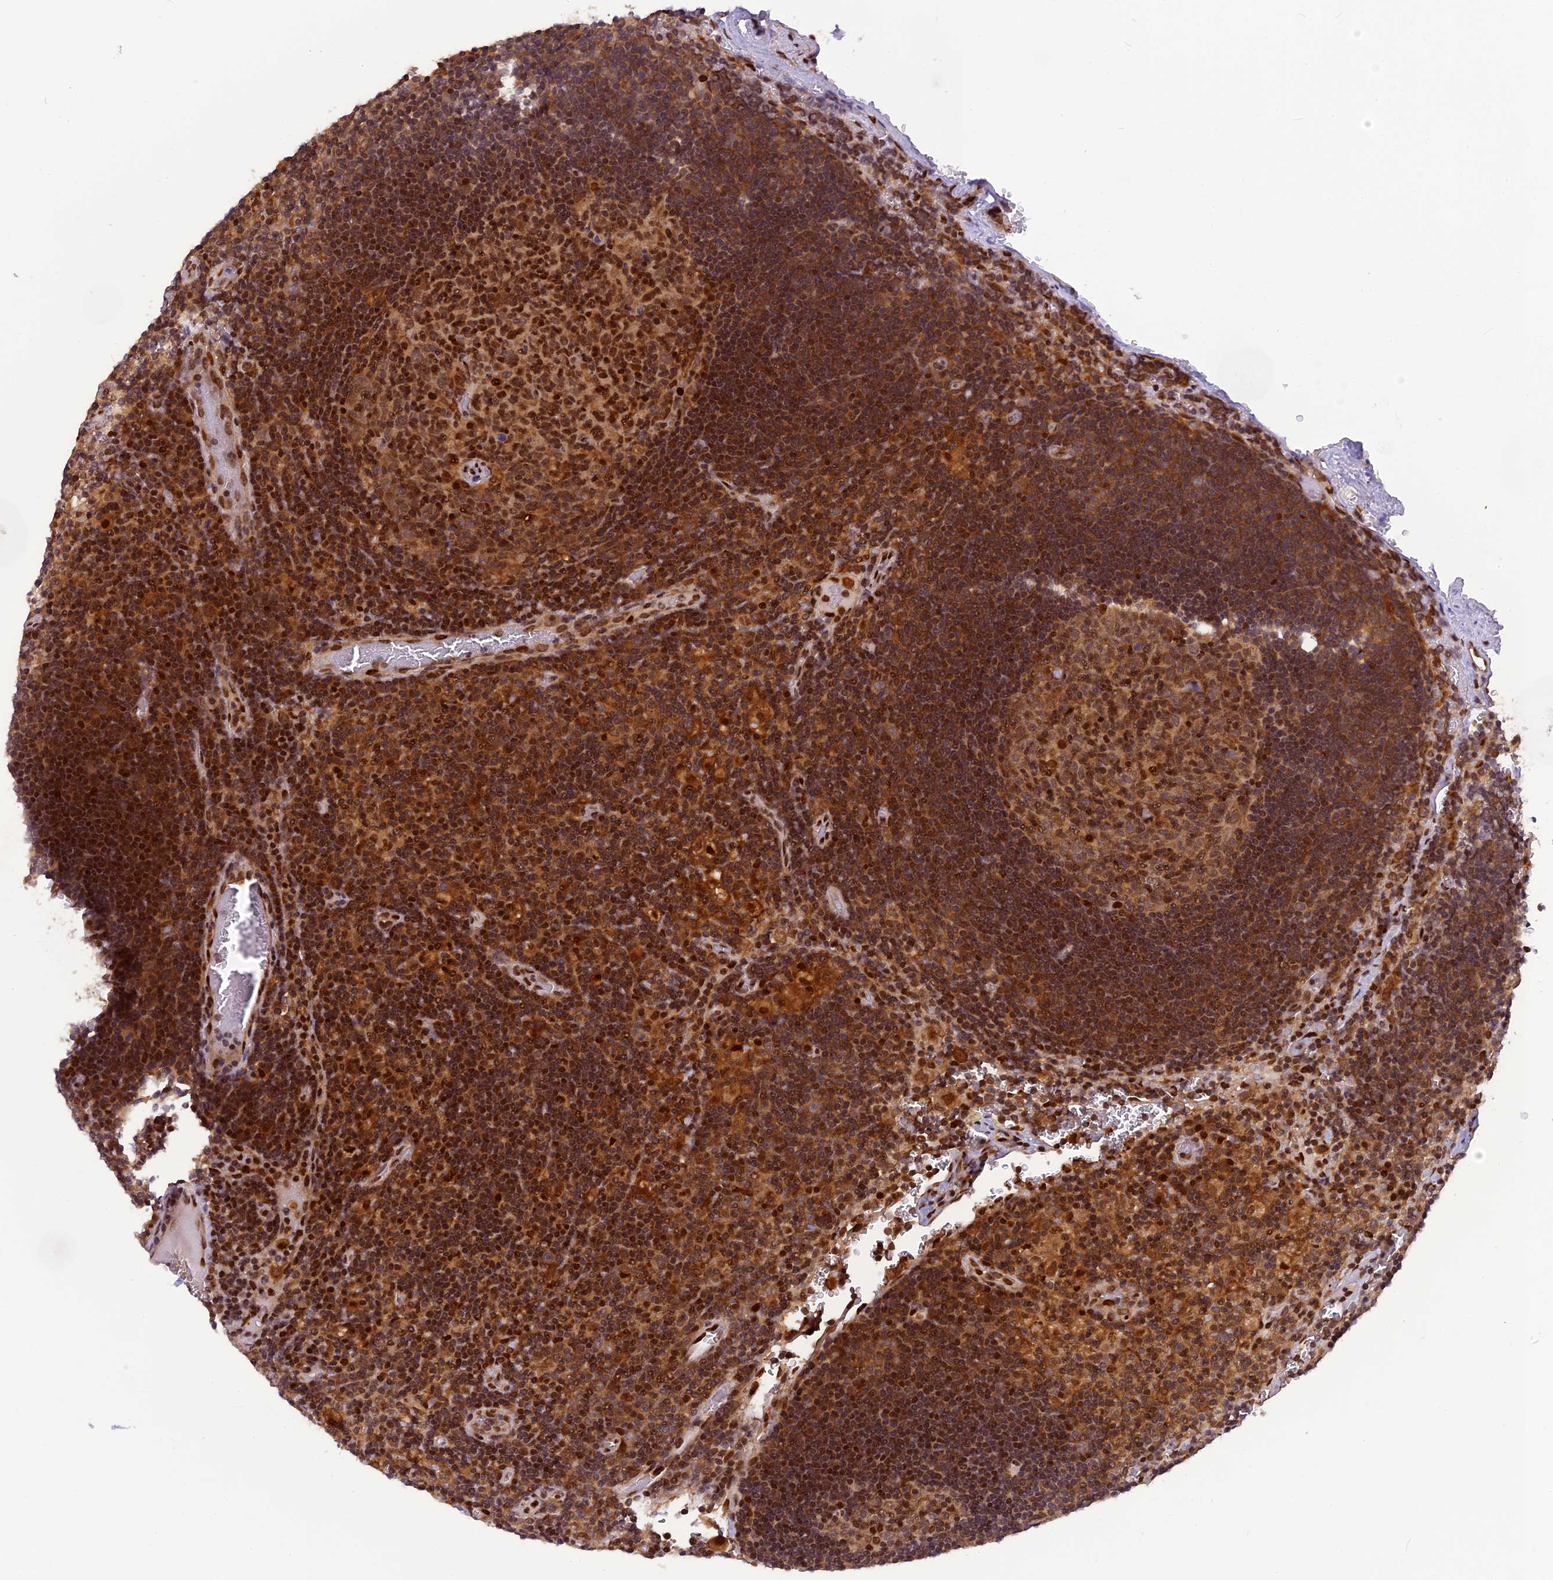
{"staining": {"intensity": "moderate", "quantity": "25%-75%", "location": "cytoplasmic/membranous,nuclear"}, "tissue": "lymph node", "cell_type": "Germinal center cells", "image_type": "normal", "snomed": [{"axis": "morphology", "description": "Normal tissue, NOS"}, {"axis": "topography", "description": "Lymph node"}], "caption": "Lymph node stained with DAB (3,3'-diaminobenzidine) immunohistochemistry (IHC) demonstrates medium levels of moderate cytoplasmic/membranous,nuclear expression in approximately 25%-75% of germinal center cells. Using DAB (brown) and hematoxylin (blue) stains, captured at high magnification using brightfield microscopy.", "gene": "RABGGTA", "patient": {"sex": "female", "age": 73}}